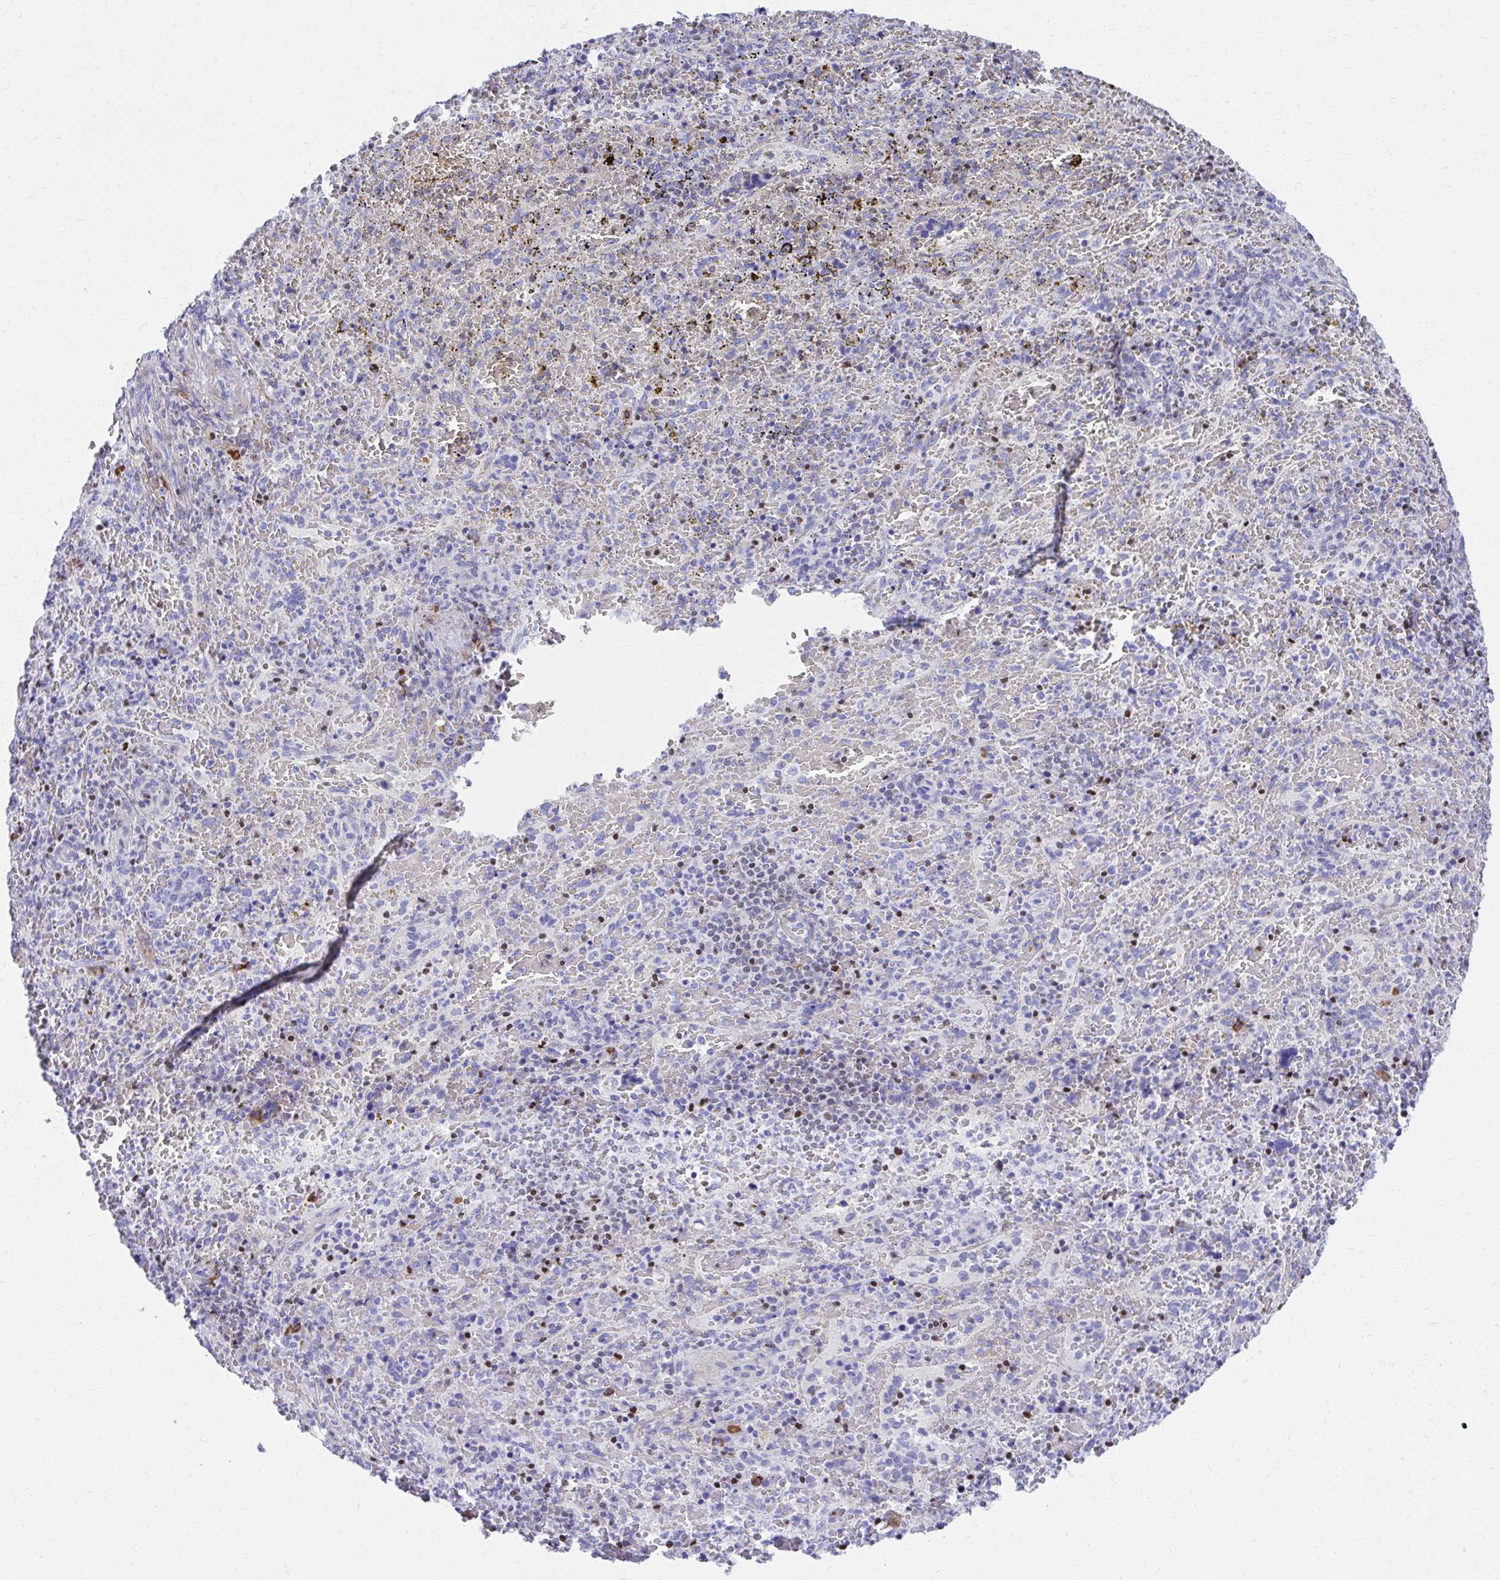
{"staining": {"intensity": "moderate", "quantity": "<25%", "location": "nuclear"}, "tissue": "spleen", "cell_type": "Cells in red pulp", "image_type": "normal", "snomed": [{"axis": "morphology", "description": "Normal tissue, NOS"}, {"axis": "topography", "description": "Spleen"}], "caption": "Immunohistochemistry (IHC) of benign spleen demonstrates low levels of moderate nuclear expression in about <25% of cells in red pulp. The staining was performed using DAB (3,3'-diaminobenzidine), with brown indicating positive protein expression. Nuclei are stained blue with hematoxylin.", "gene": "RUNX3", "patient": {"sex": "female", "age": 50}}